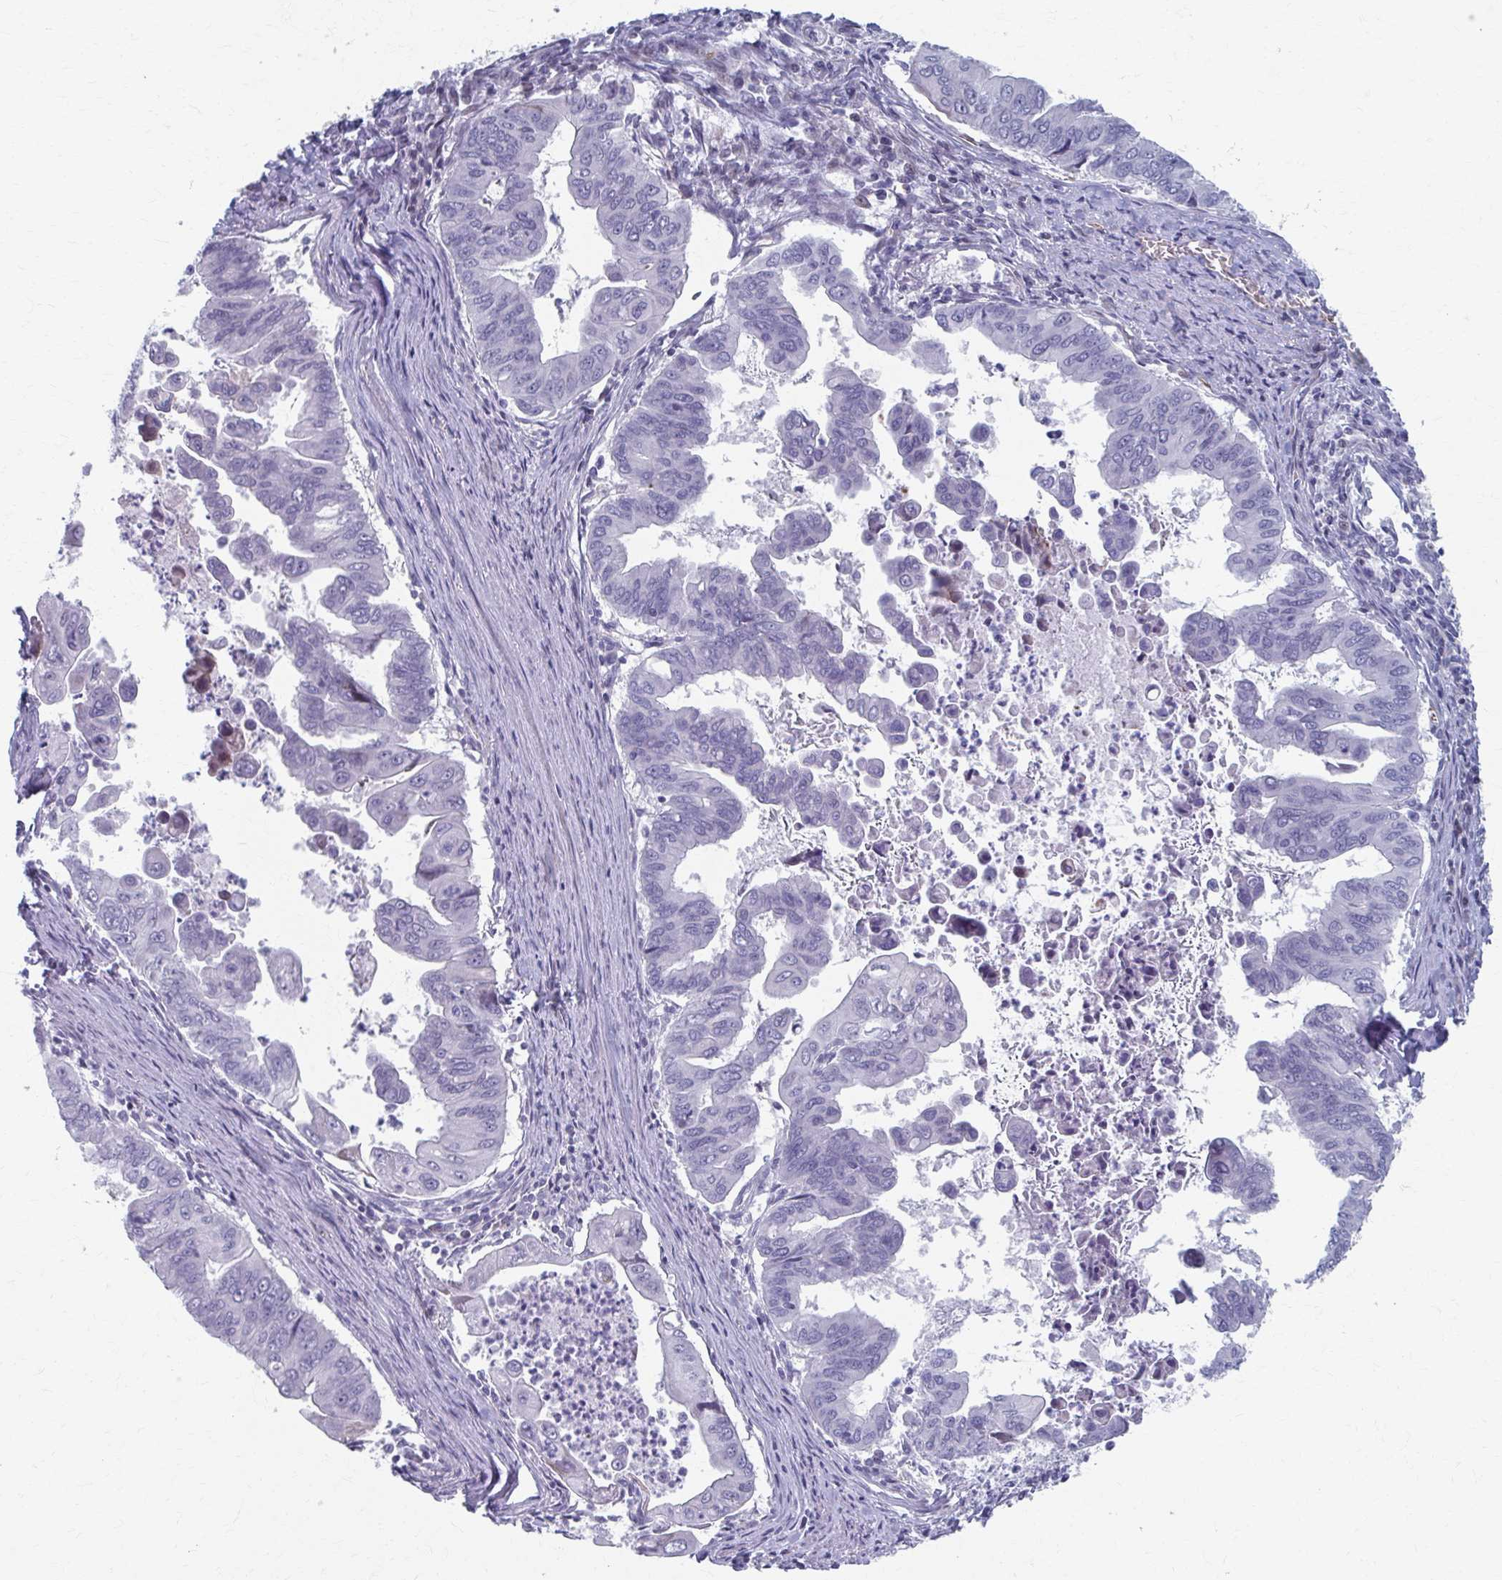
{"staining": {"intensity": "negative", "quantity": "none", "location": "none"}, "tissue": "stomach cancer", "cell_type": "Tumor cells", "image_type": "cancer", "snomed": [{"axis": "morphology", "description": "Adenocarcinoma, NOS"}, {"axis": "topography", "description": "Stomach, upper"}], "caption": "A histopathology image of human stomach adenocarcinoma is negative for staining in tumor cells.", "gene": "ABHD16B", "patient": {"sex": "male", "age": 80}}